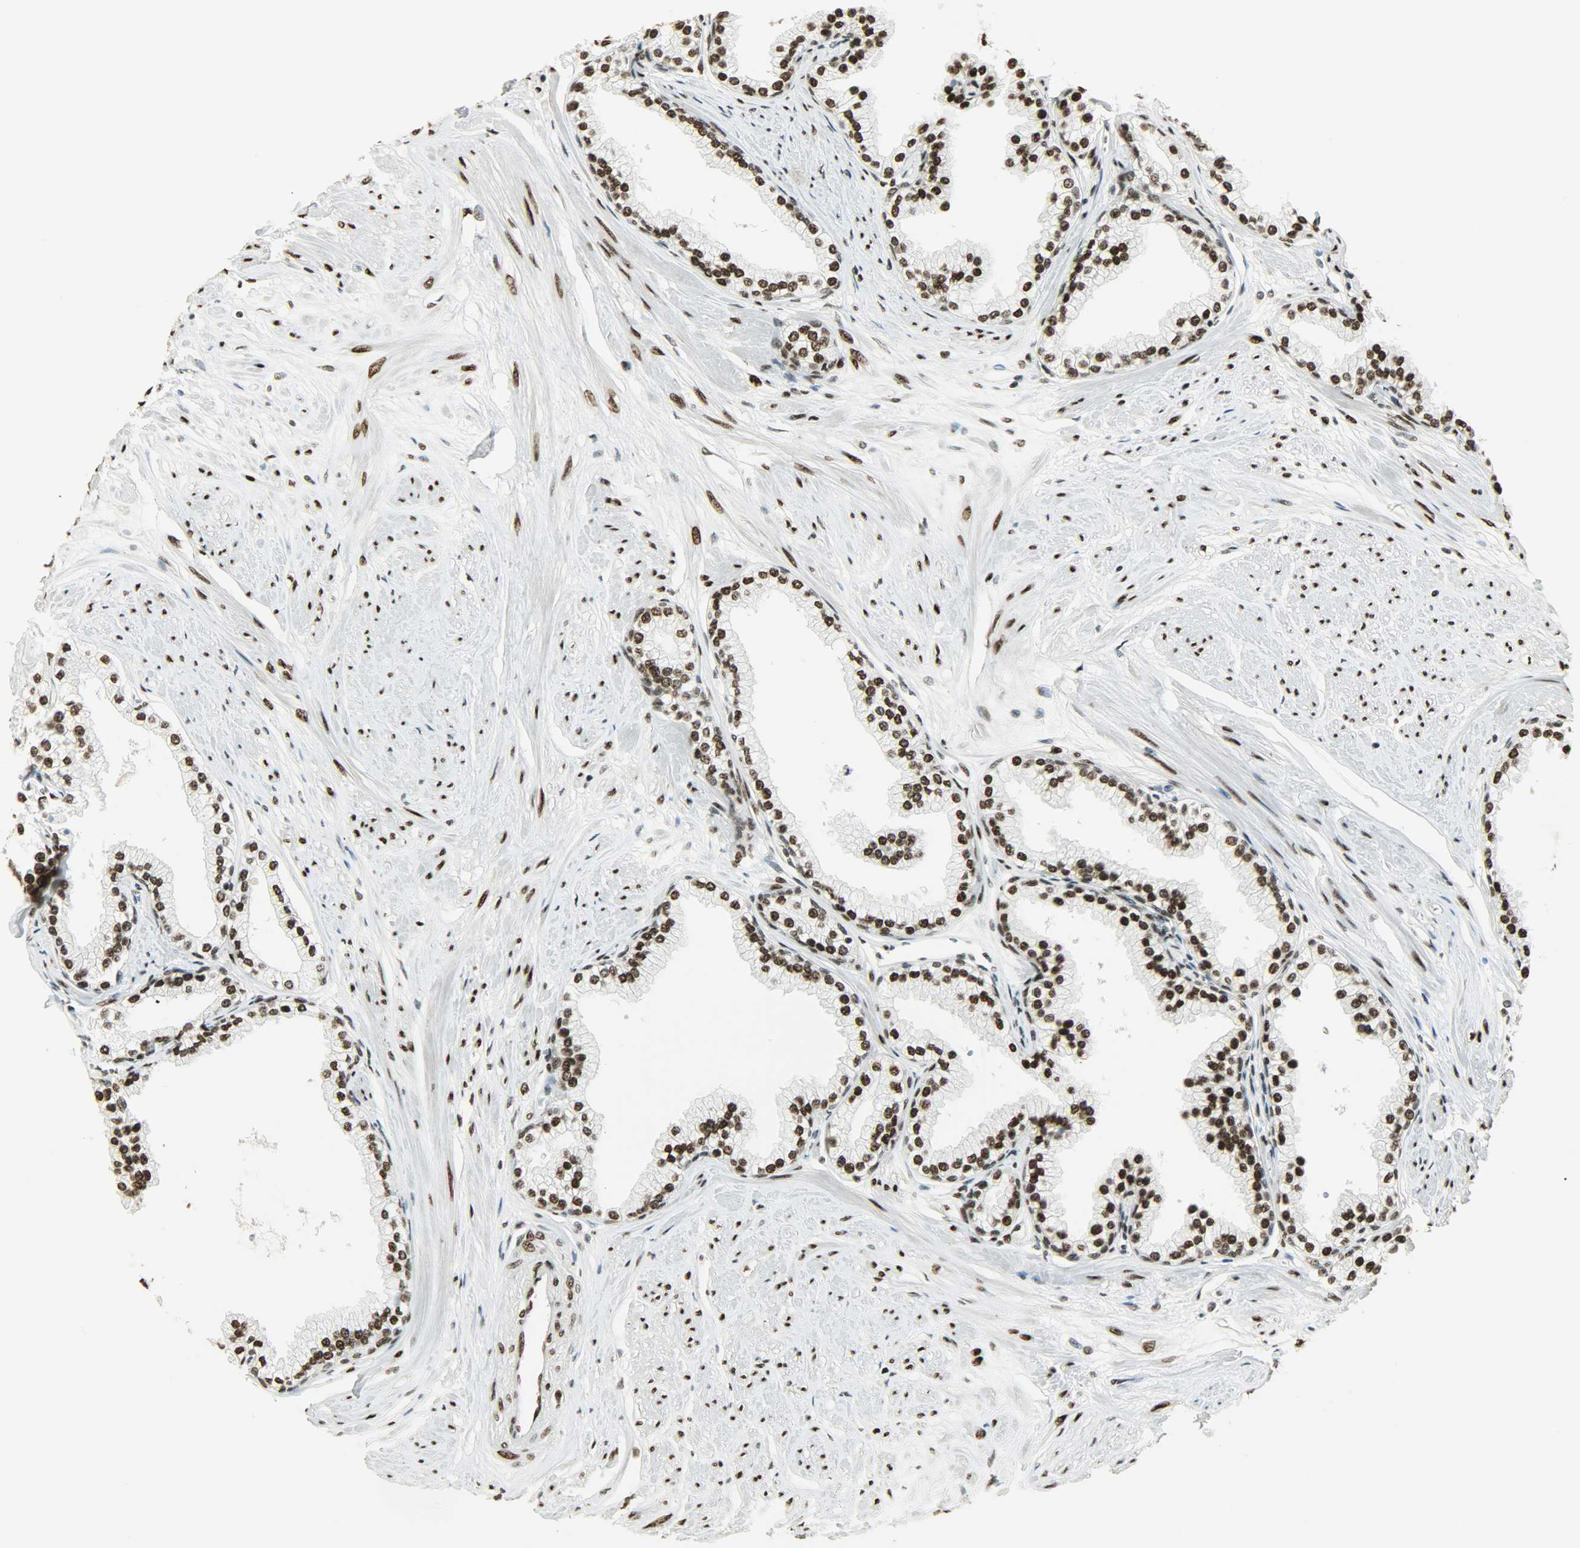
{"staining": {"intensity": "strong", "quantity": ">75%", "location": "nuclear"}, "tissue": "prostate", "cell_type": "Glandular cells", "image_type": "normal", "snomed": [{"axis": "morphology", "description": "Normal tissue, NOS"}, {"axis": "topography", "description": "Prostate"}], "caption": "Prostate stained for a protein reveals strong nuclear positivity in glandular cells. (DAB IHC, brown staining for protein, blue staining for nuclei).", "gene": "MYEF2", "patient": {"sex": "male", "age": 64}}